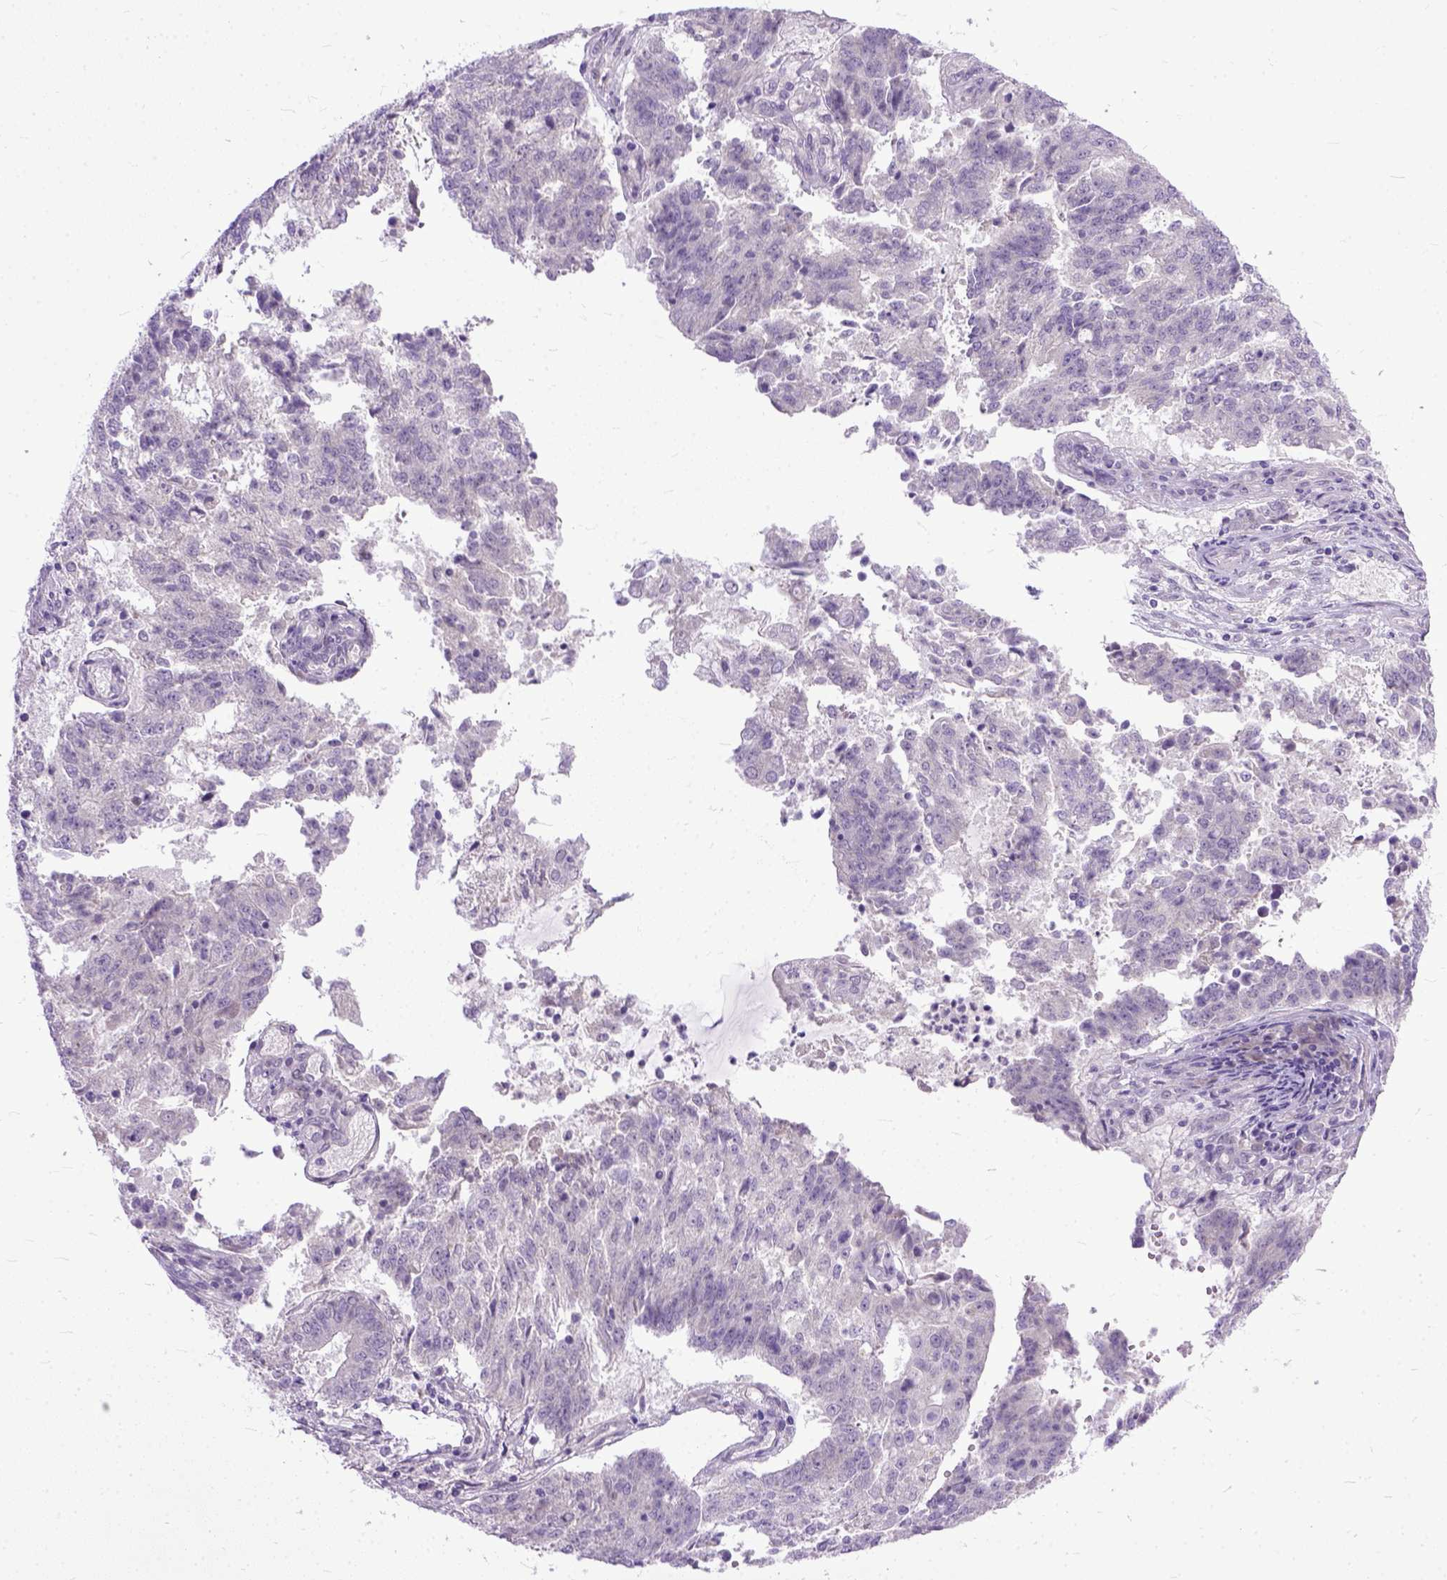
{"staining": {"intensity": "negative", "quantity": "none", "location": "none"}, "tissue": "endometrial cancer", "cell_type": "Tumor cells", "image_type": "cancer", "snomed": [{"axis": "morphology", "description": "Adenocarcinoma, NOS"}, {"axis": "topography", "description": "Endometrium"}], "caption": "Immunohistochemistry (IHC) image of neoplastic tissue: endometrial adenocarcinoma stained with DAB demonstrates no significant protein expression in tumor cells.", "gene": "TCEAL7", "patient": {"sex": "female", "age": 82}}